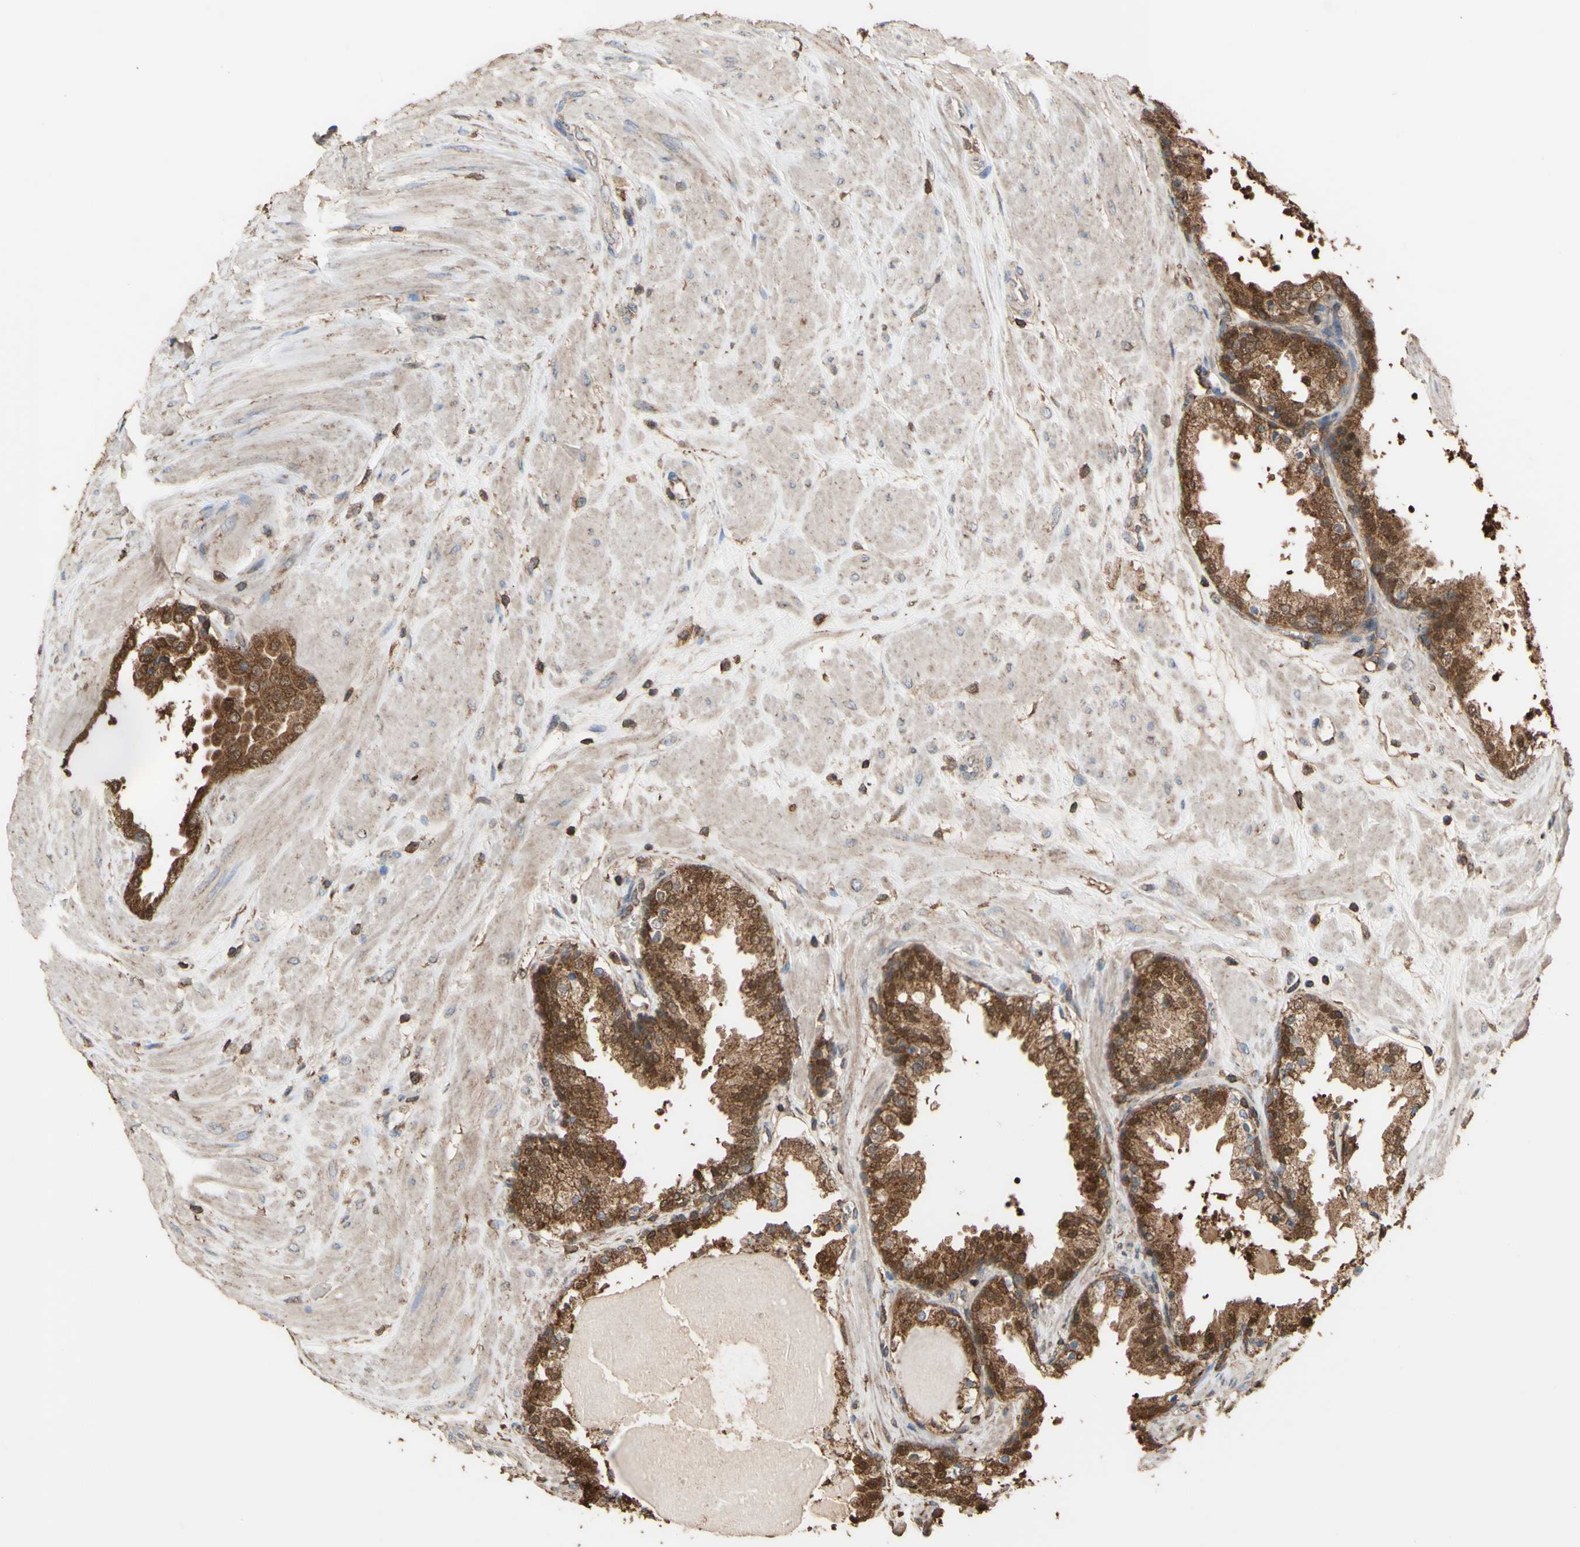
{"staining": {"intensity": "moderate", "quantity": ">75%", "location": "cytoplasmic/membranous"}, "tissue": "prostate", "cell_type": "Glandular cells", "image_type": "normal", "snomed": [{"axis": "morphology", "description": "Normal tissue, NOS"}, {"axis": "topography", "description": "Prostate"}], "caption": "Brown immunohistochemical staining in benign prostate demonstrates moderate cytoplasmic/membranous positivity in approximately >75% of glandular cells.", "gene": "ALDH9A1", "patient": {"sex": "male", "age": 51}}